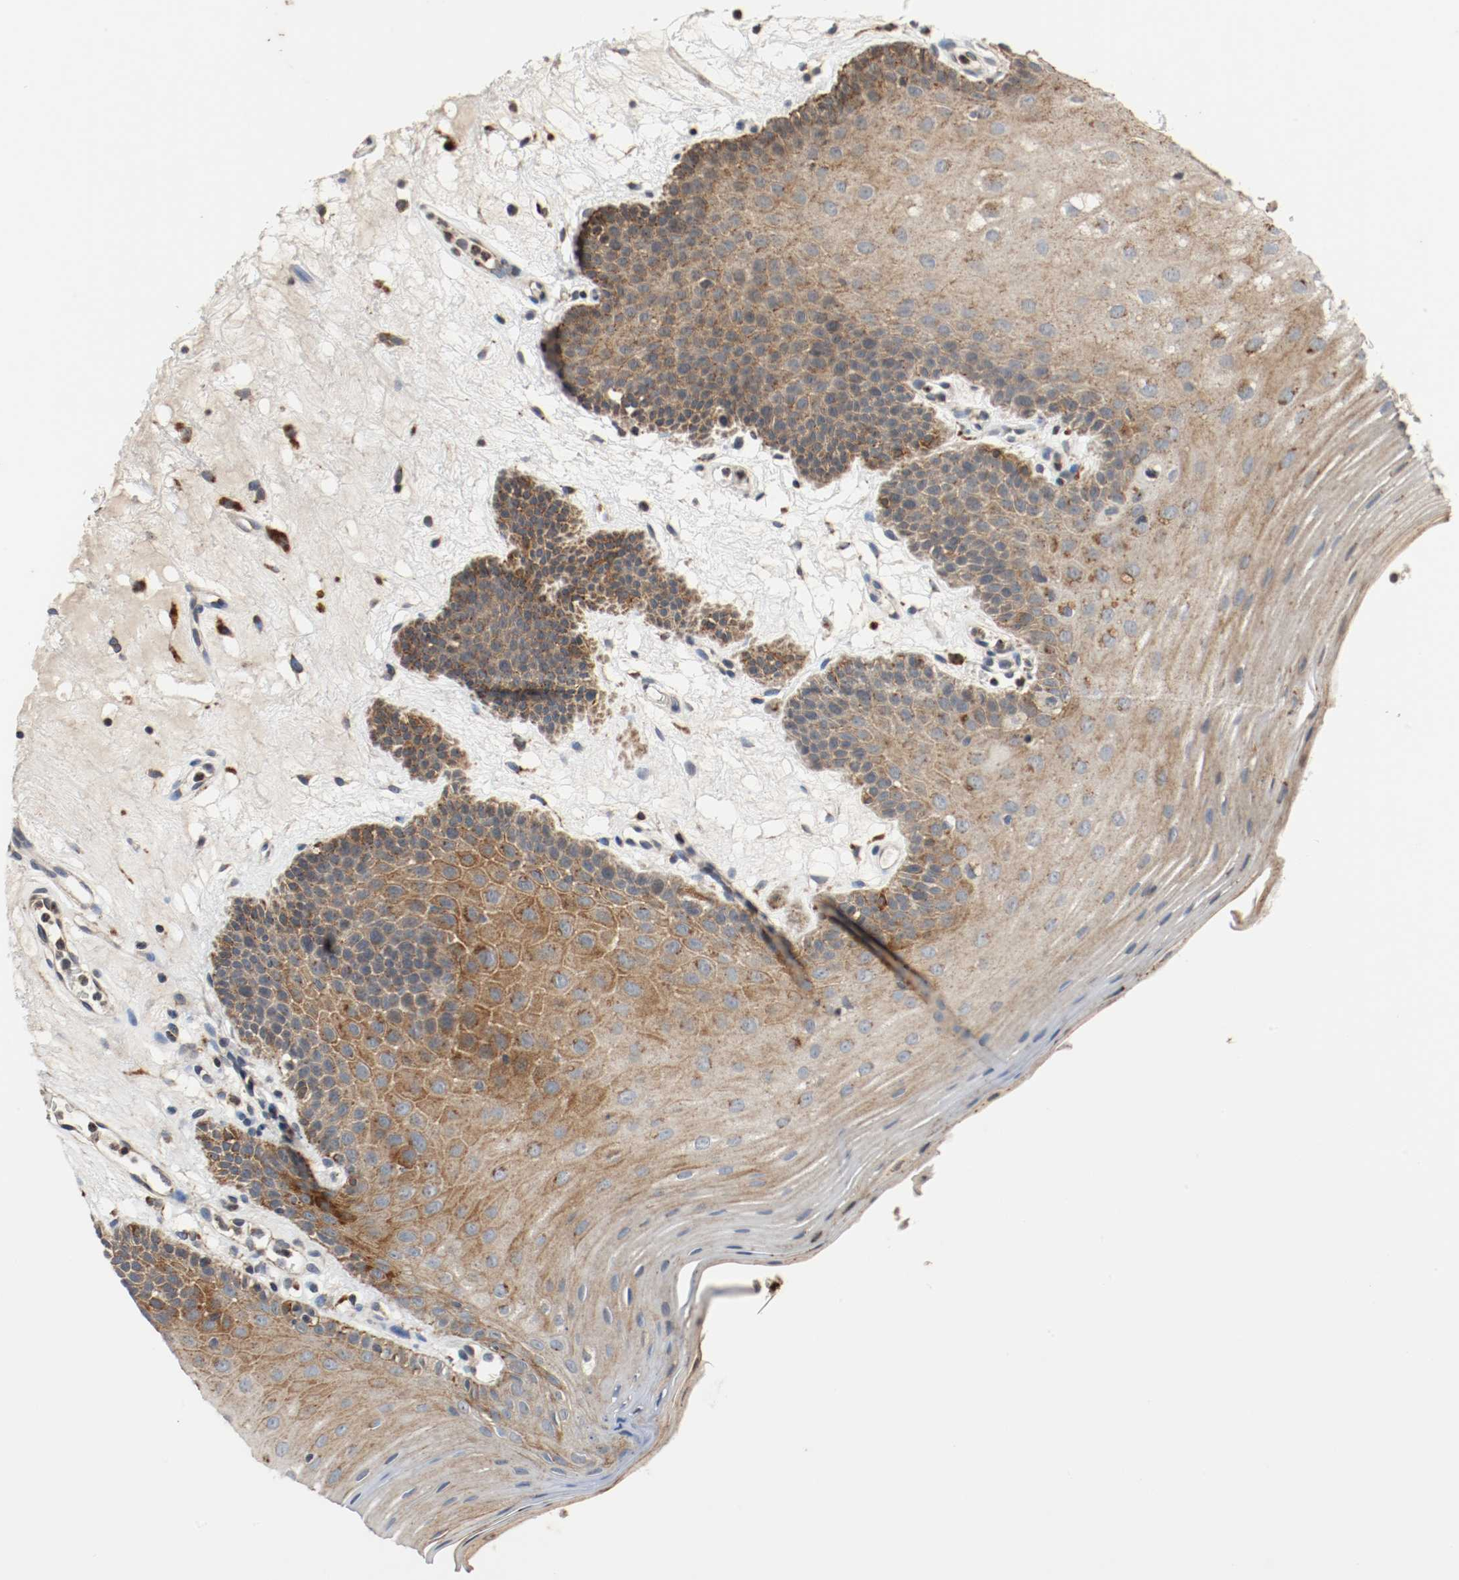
{"staining": {"intensity": "moderate", "quantity": ">75%", "location": "cytoplasmic/membranous"}, "tissue": "oral mucosa", "cell_type": "Squamous epithelial cells", "image_type": "normal", "snomed": [{"axis": "morphology", "description": "Normal tissue, NOS"}, {"axis": "morphology", "description": "Squamous cell carcinoma, NOS"}, {"axis": "topography", "description": "Skeletal muscle"}, {"axis": "topography", "description": "Oral tissue"}, {"axis": "topography", "description": "Head-Neck"}], "caption": "Normal oral mucosa shows moderate cytoplasmic/membranous staining in about >75% of squamous epithelial cells (brown staining indicates protein expression, while blue staining denotes nuclei)..", "gene": "LAMP2", "patient": {"sex": "male", "age": 71}}